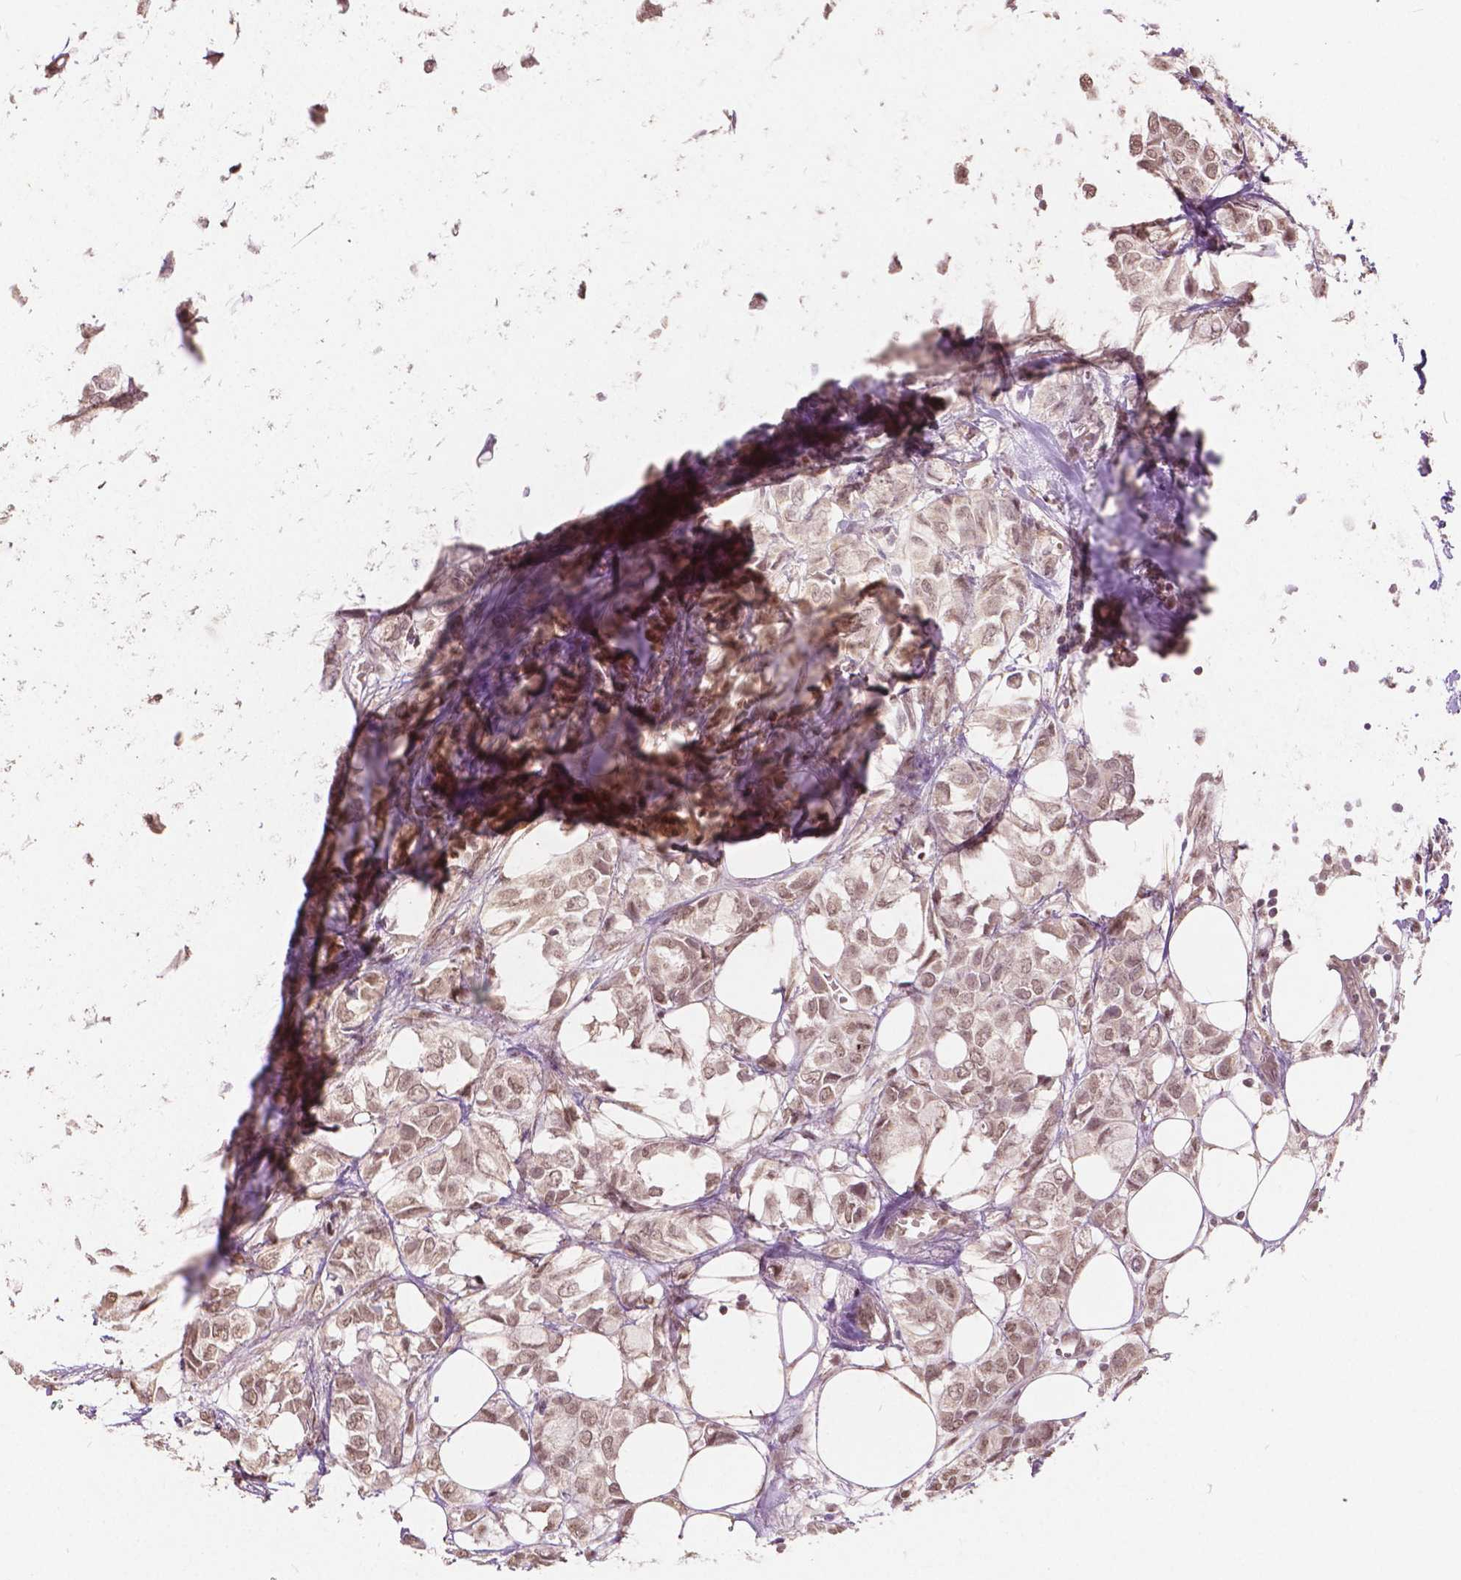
{"staining": {"intensity": "moderate", "quantity": ">75%", "location": "nuclear"}, "tissue": "breast cancer", "cell_type": "Tumor cells", "image_type": "cancer", "snomed": [{"axis": "morphology", "description": "Duct carcinoma"}, {"axis": "topography", "description": "Breast"}], "caption": "Protein expression analysis of human breast cancer reveals moderate nuclear staining in approximately >75% of tumor cells.", "gene": "HOXA10", "patient": {"sex": "female", "age": 85}}